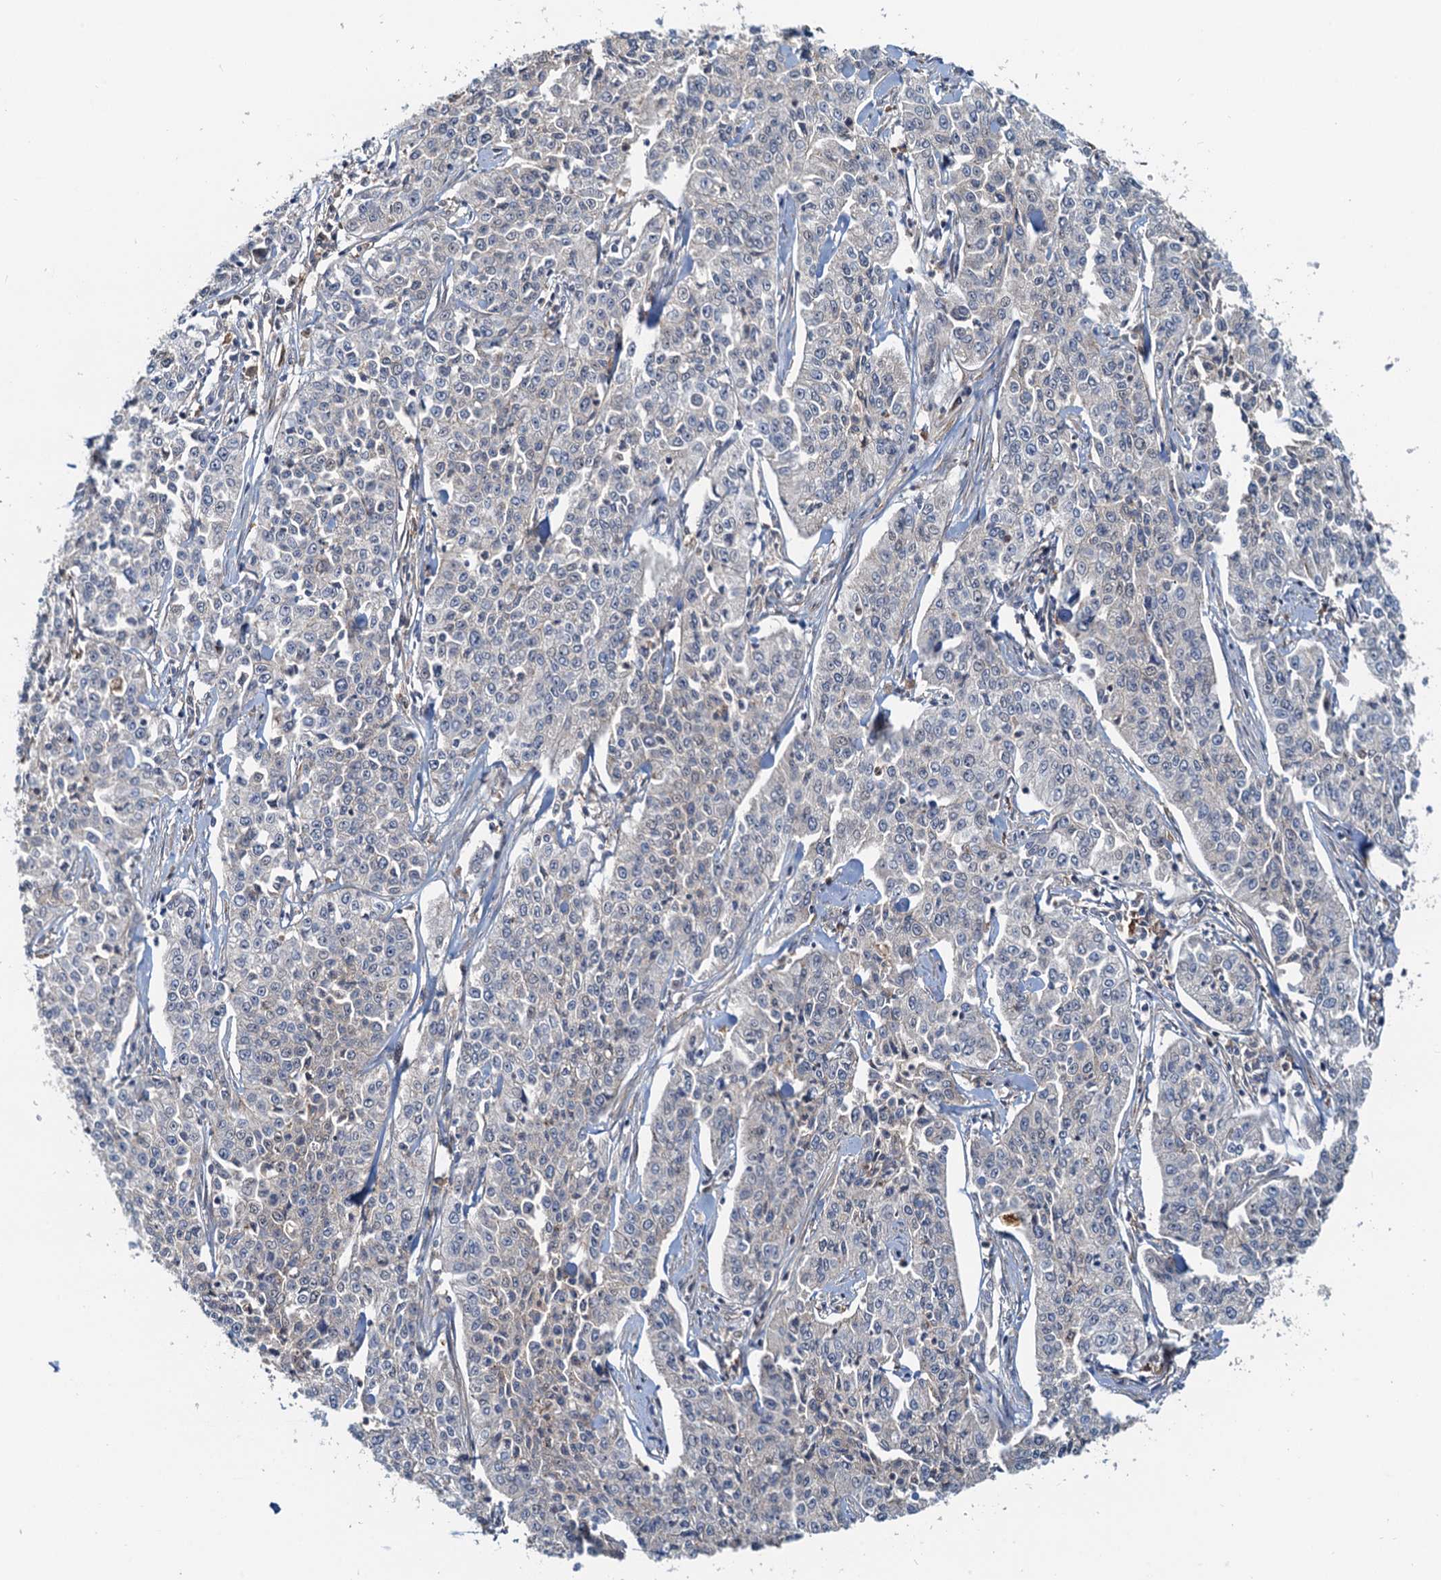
{"staining": {"intensity": "negative", "quantity": "none", "location": "none"}, "tissue": "cervical cancer", "cell_type": "Tumor cells", "image_type": "cancer", "snomed": [{"axis": "morphology", "description": "Squamous cell carcinoma, NOS"}, {"axis": "topography", "description": "Cervix"}], "caption": "This is an IHC image of squamous cell carcinoma (cervical). There is no staining in tumor cells.", "gene": "TOLLIP", "patient": {"sex": "female", "age": 35}}